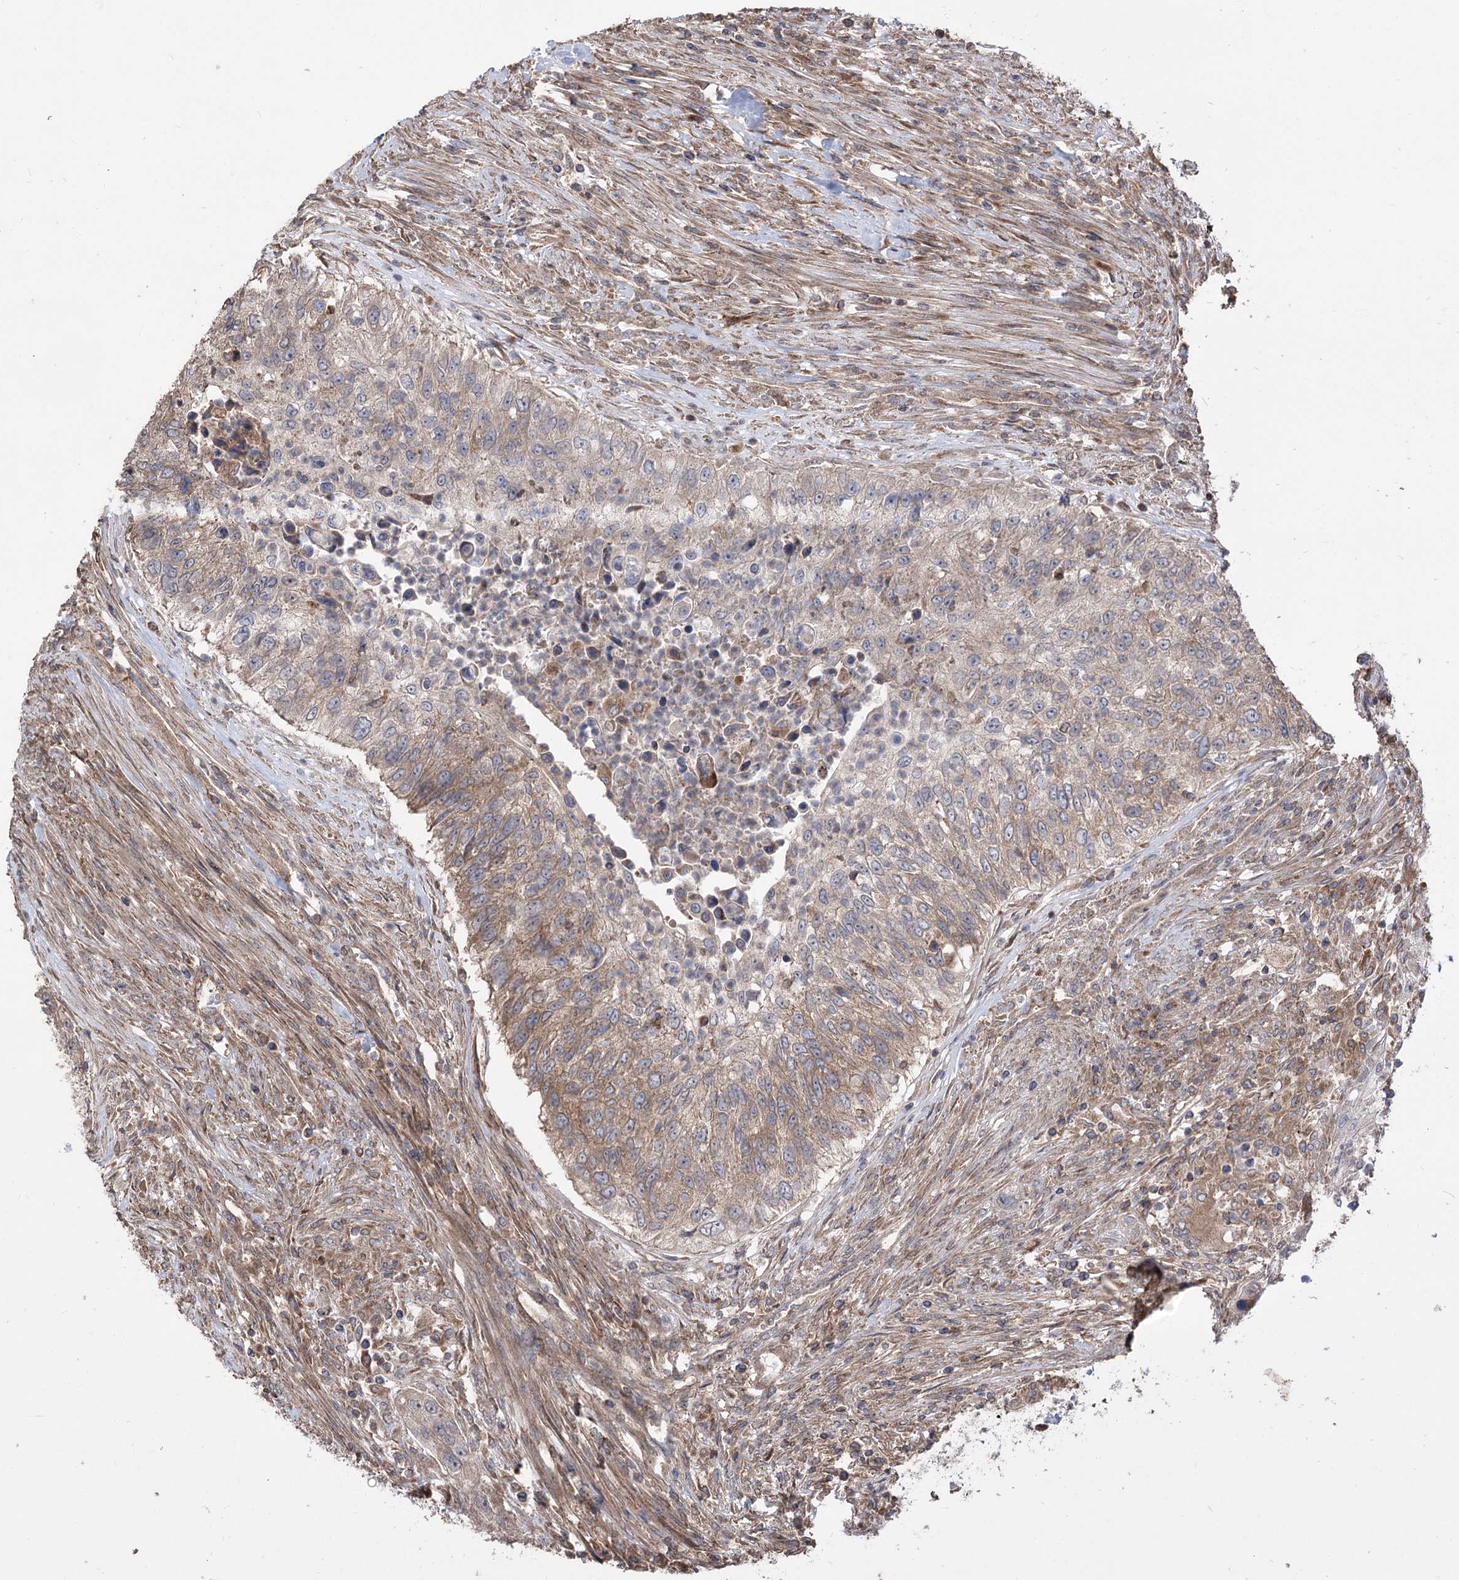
{"staining": {"intensity": "weak", "quantity": "25%-75%", "location": "cytoplasmic/membranous"}, "tissue": "urothelial cancer", "cell_type": "Tumor cells", "image_type": "cancer", "snomed": [{"axis": "morphology", "description": "Urothelial carcinoma, High grade"}, {"axis": "topography", "description": "Urinary bladder"}], "caption": "Protein expression by IHC demonstrates weak cytoplasmic/membranous staining in about 25%-75% of tumor cells in urothelial cancer.", "gene": "XYLB", "patient": {"sex": "female", "age": 60}}